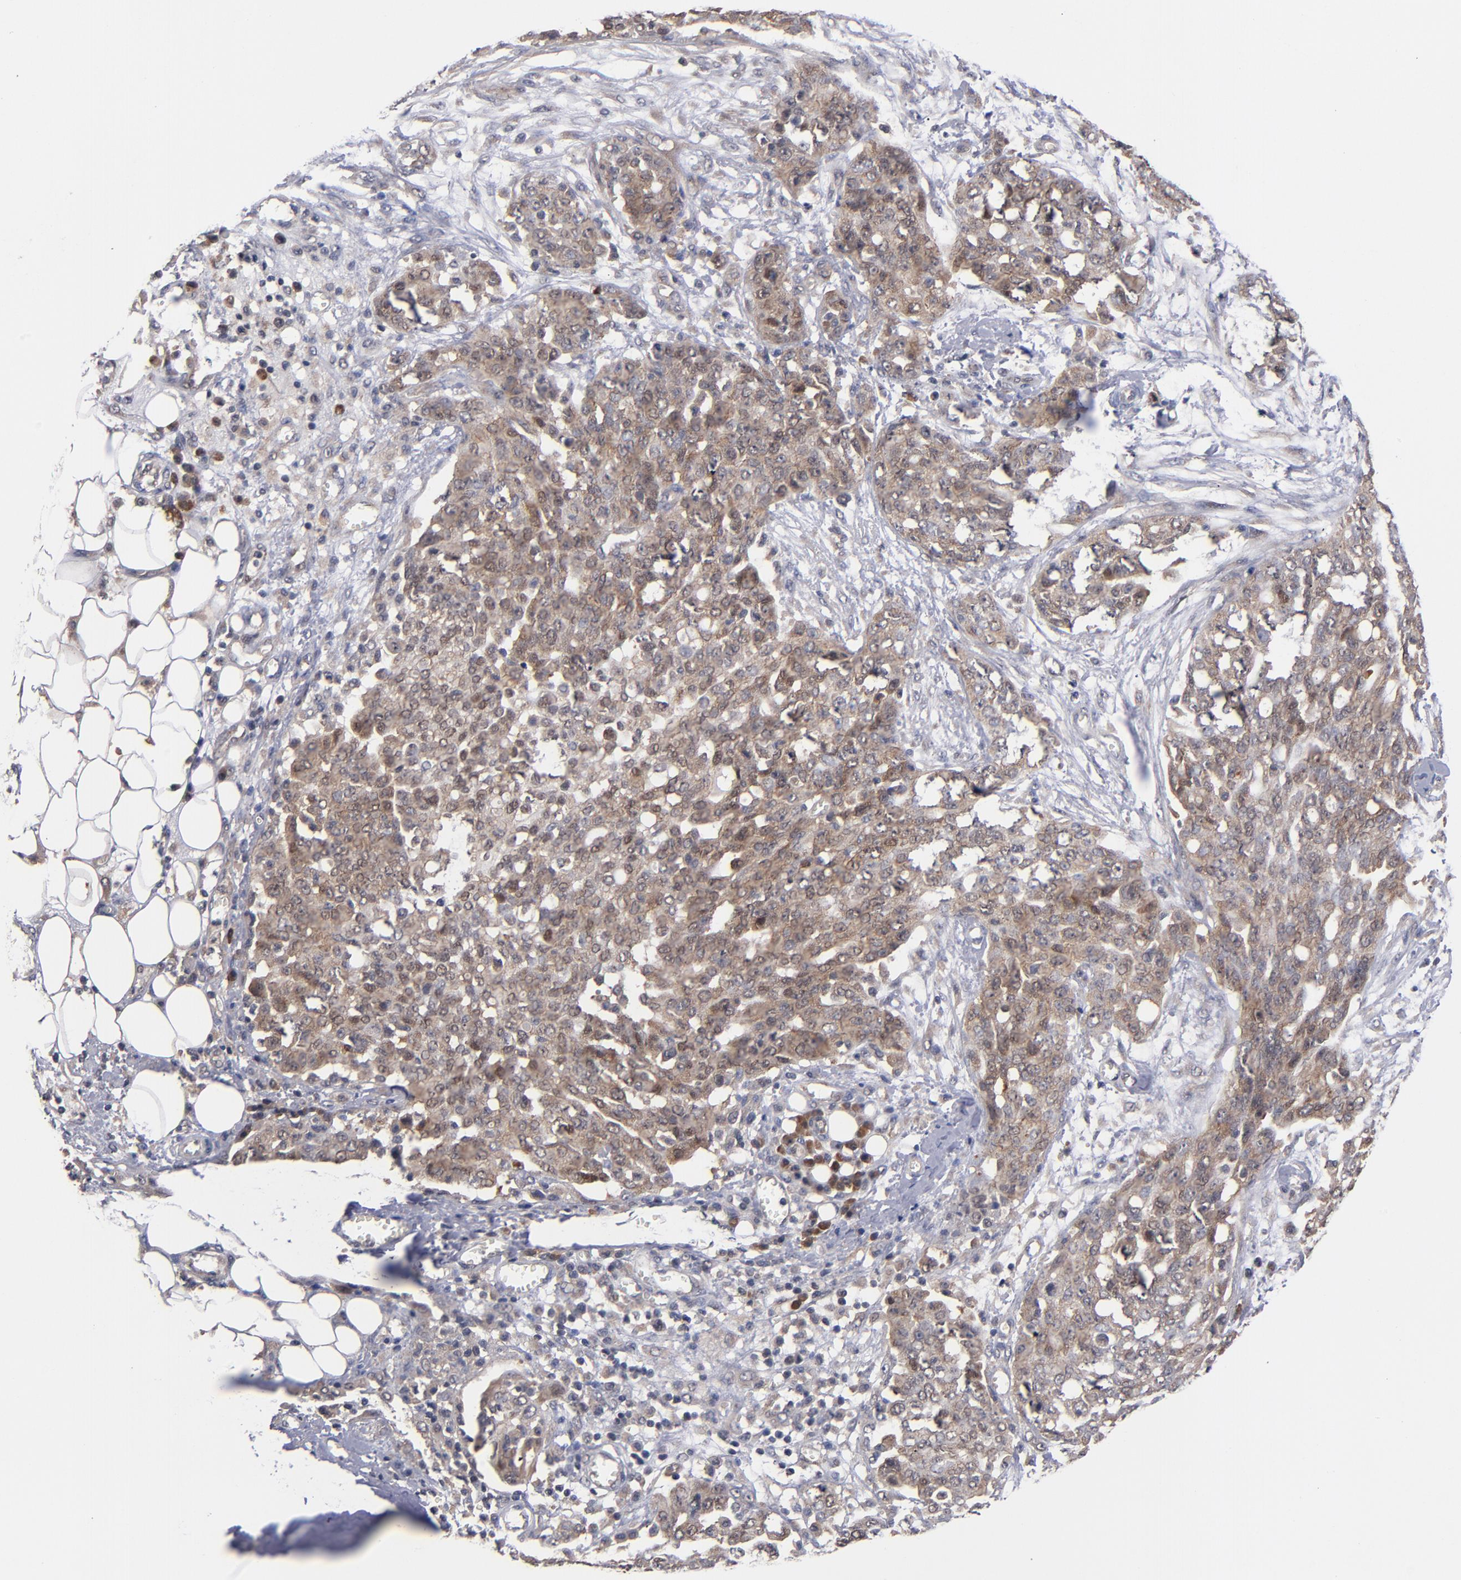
{"staining": {"intensity": "weak", "quantity": ">75%", "location": "cytoplasmic/membranous"}, "tissue": "ovarian cancer", "cell_type": "Tumor cells", "image_type": "cancer", "snomed": [{"axis": "morphology", "description": "Cystadenocarcinoma, serous, NOS"}, {"axis": "topography", "description": "Soft tissue"}, {"axis": "topography", "description": "Ovary"}], "caption": "Ovarian cancer stained with a protein marker displays weak staining in tumor cells.", "gene": "ALG13", "patient": {"sex": "female", "age": 57}}